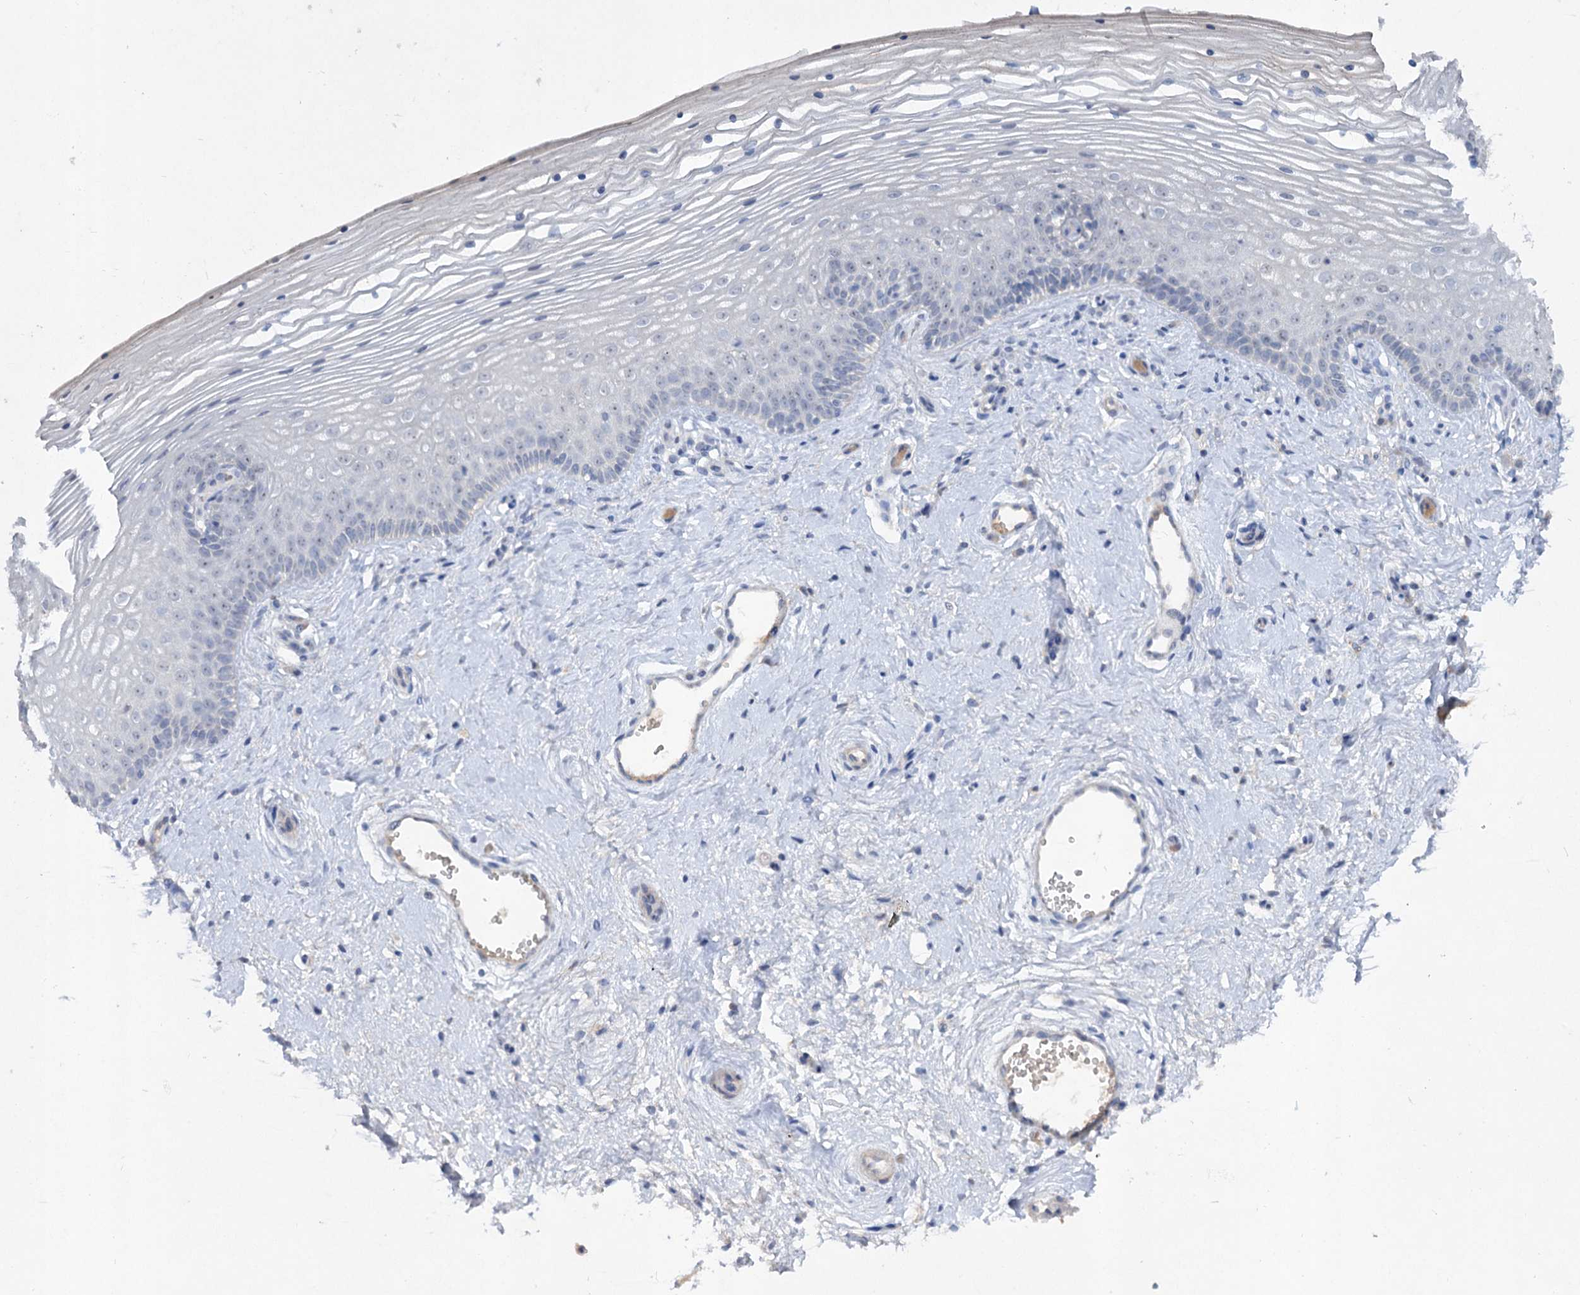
{"staining": {"intensity": "negative", "quantity": "none", "location": "none"}, "tissue": "vagina", "cell_type": "Squamous epithelial cells", "image_type": "normal", "snomed": [{"axis": "morphology", "description": "Normal tissue, NOS"}, {"axis": "topography", "description": "Vagina"}], "caption": "Immunohistochemistry (IHC) of benign vagina reveals no positivity in squamous epithelial cells. (DAB (3,3'-diaminobenzidine) immunohistochemistry (IHC) visualized using brightfield microscopy, high magnification).", "gene": "ATP4A", "patient": {"sex": "female", "age": 46}}